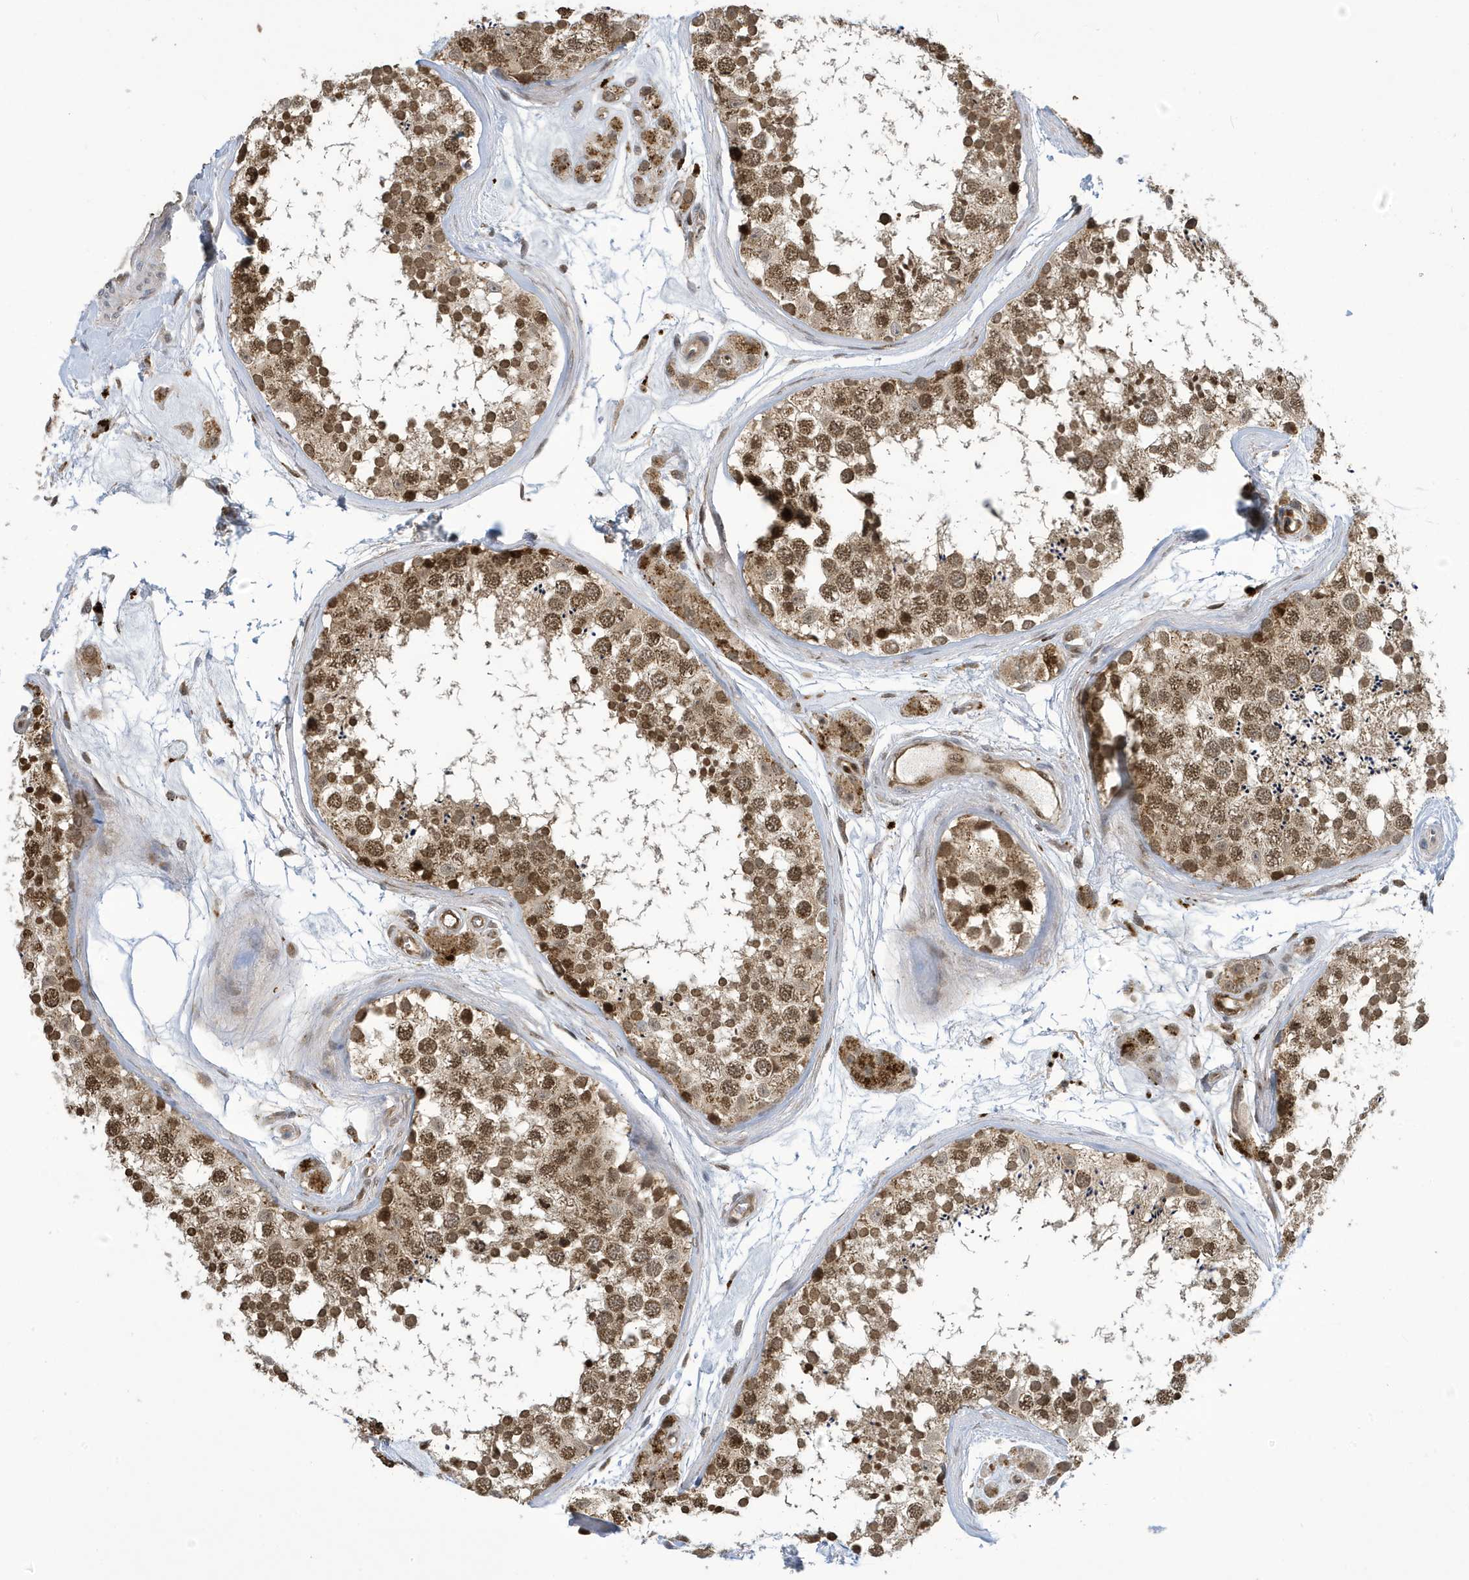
{"staining": {"intensity": "moderate", "quantity": ">75%", "location": "cytoplasmic/membranous,nuclear"}, "tissue": "testis", "cell_type": "Cells in seminiferous ducts", "image_type": "normal", "snomed": [{"axis": "morphology", "description": "Normal tissue, NOS"}, {"axis": "topography", "description": "Testis"}], "caption": "DAB immunohistochemical staining of normal human testis exhibits moderate cytoplasmic/membranous,nuclear protein positivity in approximately >75% of cells in seminiferous ducts. (Brightfield microscopy of DAB IHC at high magnification).", "gene": "NCOA7", "patient": {"sex": "male", "age": 56}}